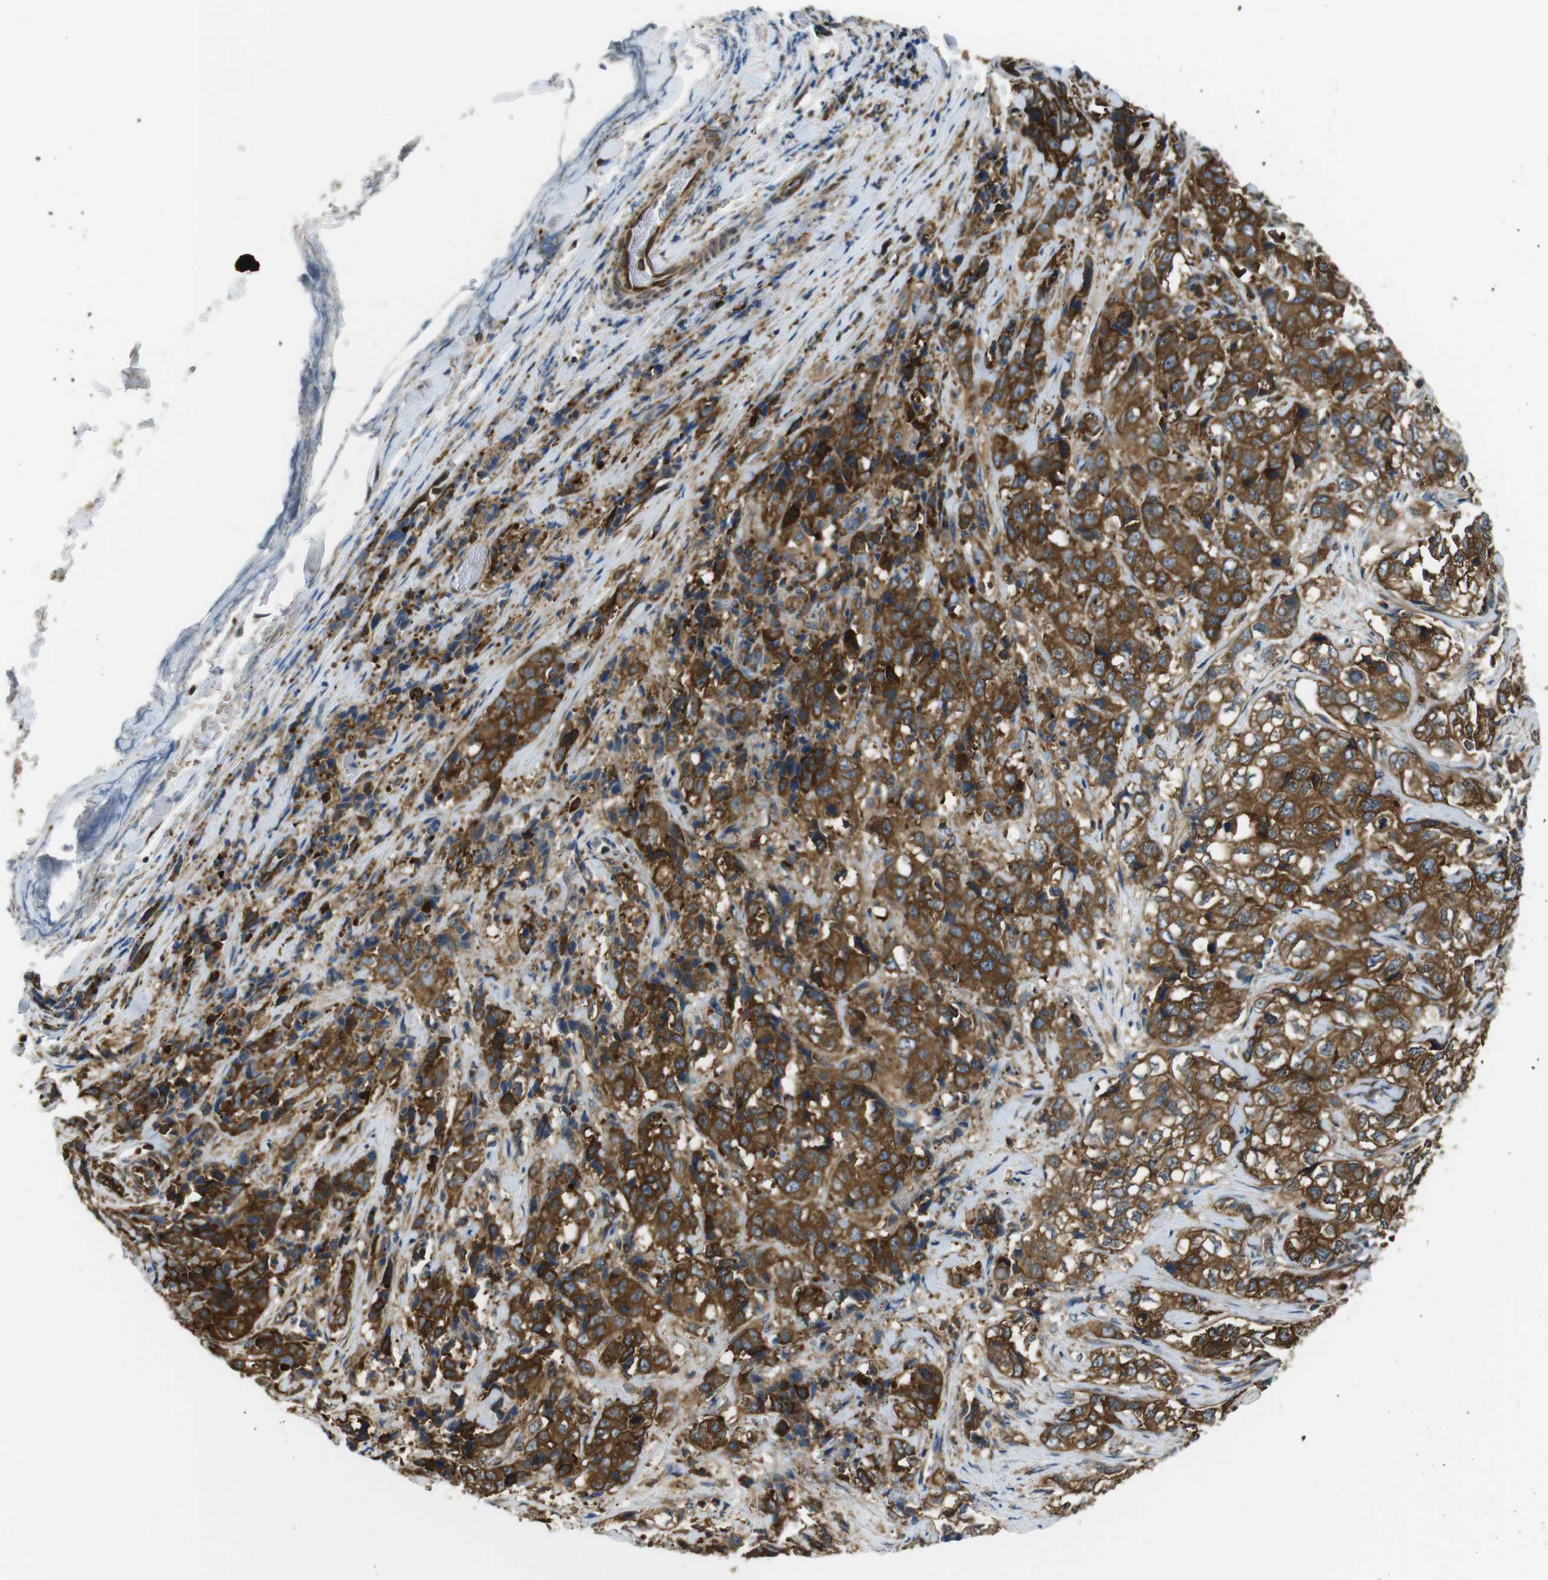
{"staining": {"intensity": "strong", "quantity": ">75%", "location": "cytoplasmic/membranous"}, "tissue": "stomach cancer", "cell_type": "Tumor cells", "image_type": "cancer", "snomed": [{"axis": "morphology", "description": "Adenocarcinoma, NOS"}, {"axis": "topography", "description": "Stomach"}], "caption": "This is an image of immunohistochemistry (IHC) staining of stomach cancer, which shows strong expression in the cytoplasmic/membranous of tumor cells.", "gene": "TSC1", "patient": {"sex": "male", "age": 48}}